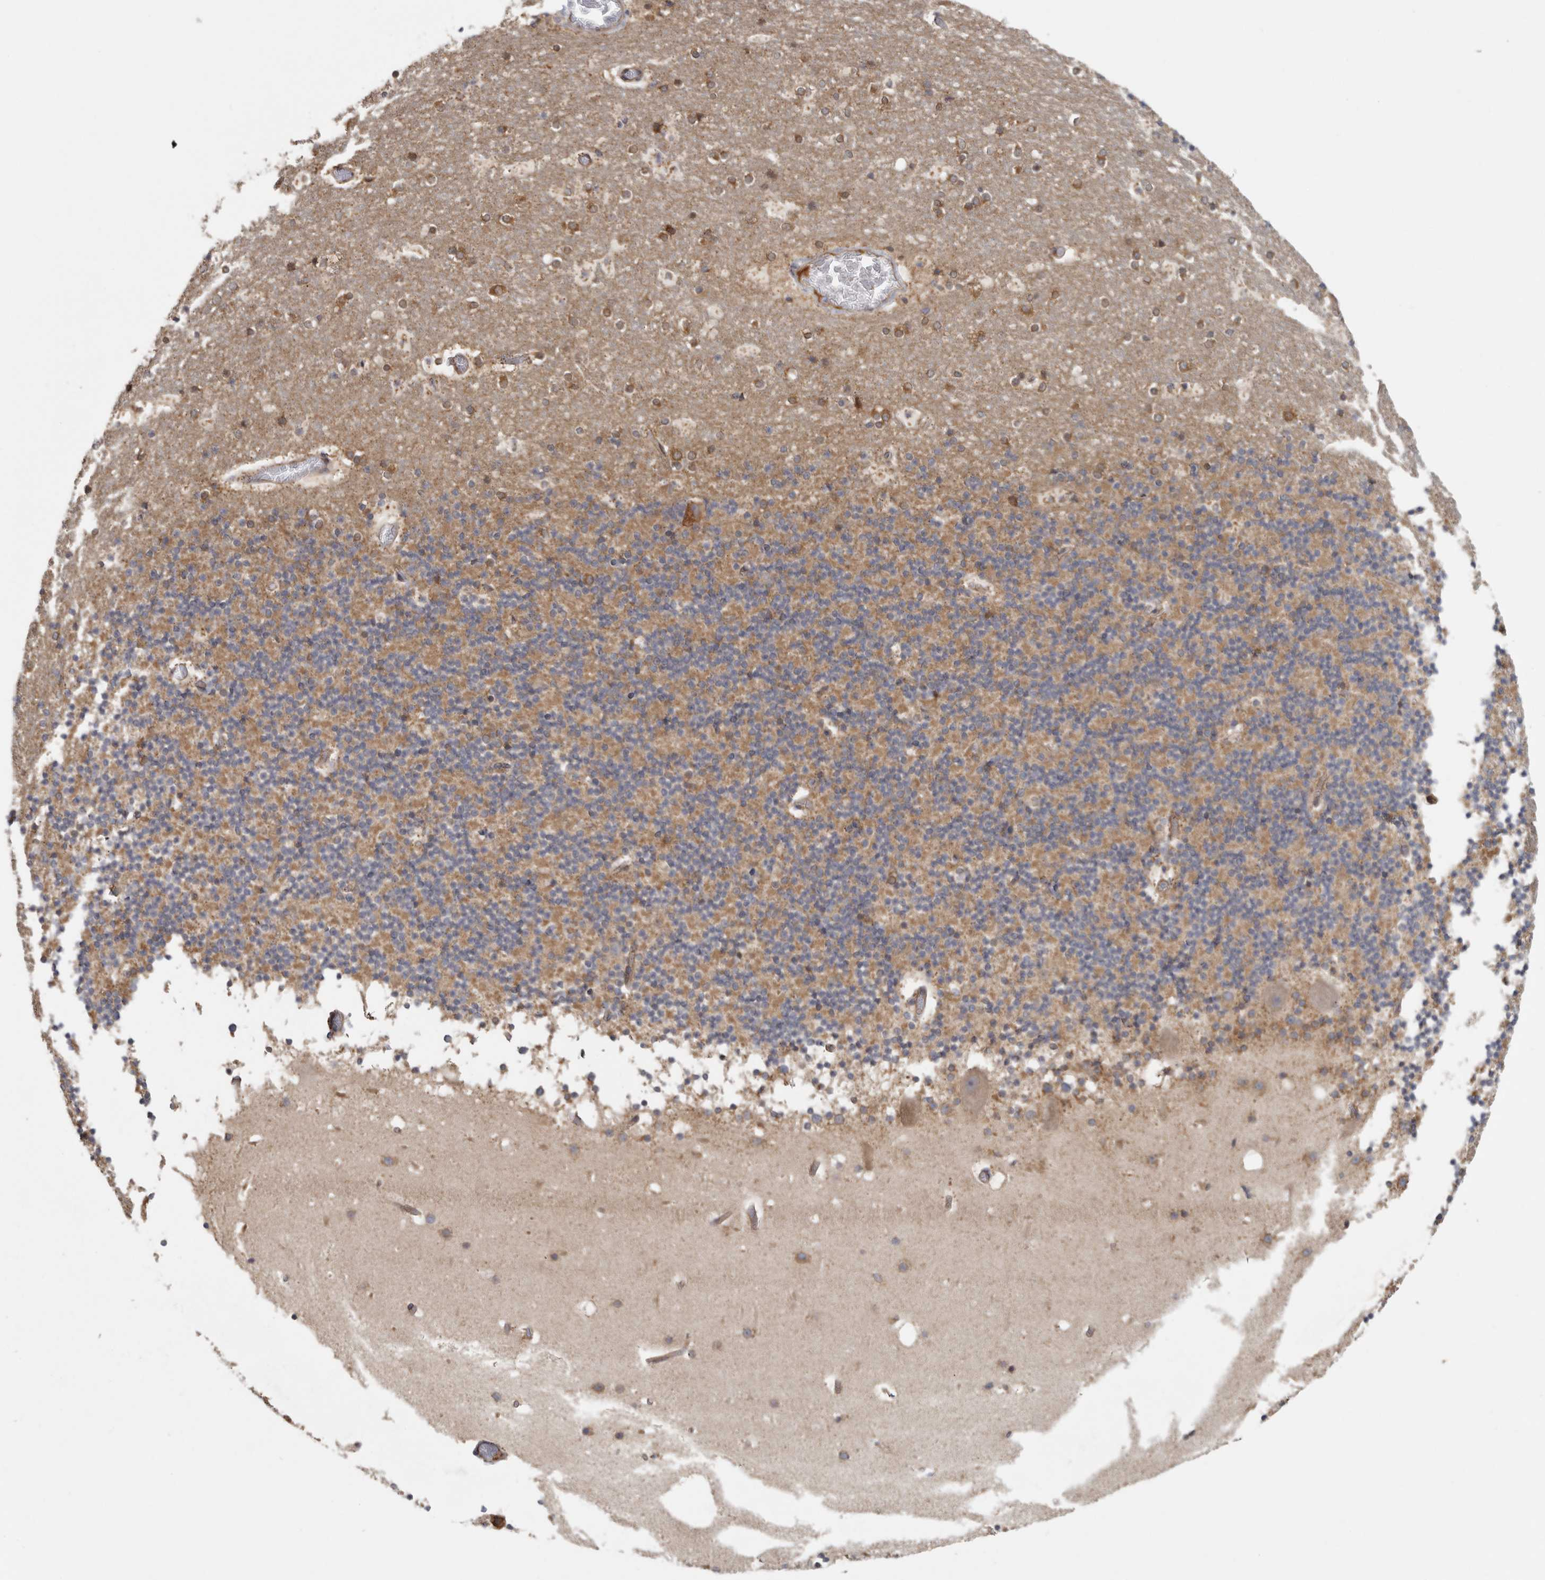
{"staining": {"intensity": "moderate", "quantity": "25%-75%", "location": "cytoplasmic/membranous"}, "tissue": "cerebellum", "cell_type": "Cells in granular layer", "image_type": "normal", "snomed": [{"axis": "morphology", "description": "Normal tissue, NOS"}, {"axis": "topography", "description": "Cerebellum"}], "caption": "Benign cerebellum exhibits moderate cytoplasmic/membranous expression in approximately 25%-75% of cells in granular layer (DAB (3,3'-diaminobenzidine) = brown stain, brightfield microscopy at high magnification)..", "gene": "BCAP29", "patient": {"sex": "male", "age": 57}}